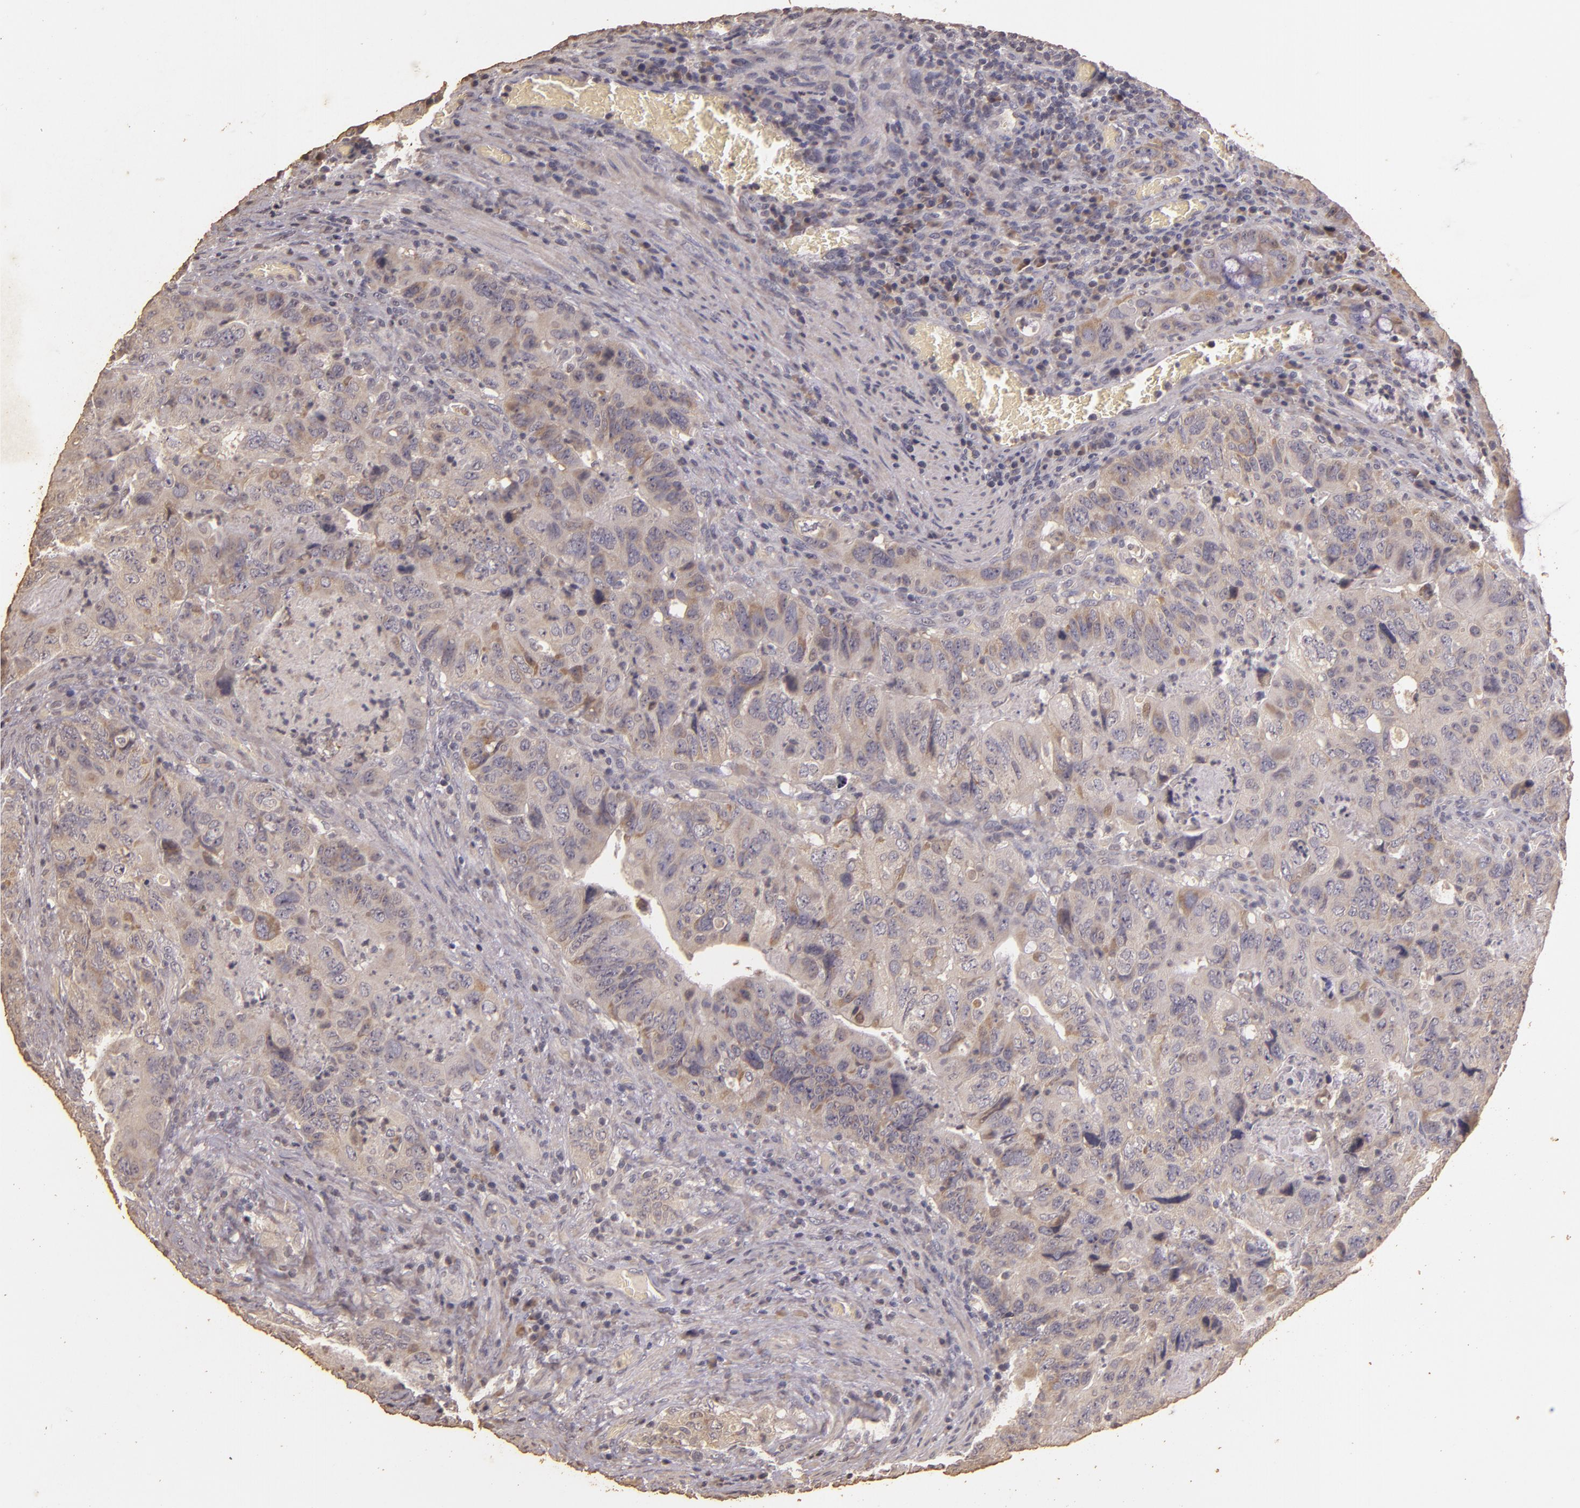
{"staining": {"intensity": "weak", "quantity": ">75%", "location": "cytoplasmic/membranous"}, "tissue": "colorectal cancer", "cell_type": "Tumor cells", "image_type": "cancer", "snomed": [{"axis": "morphology", "description": "Adenocarcinoma, NOS"}, {"axis": "topography", "description": "Rectum"}], "caption": "Protein staining displays weak cytoplasmic/membranous staining in approximately >75% of tumor cells in colorectal cancer (adenocarcinoma). (Brightfield microscopy of DAB IHC at high magnification).", "gene": "BCL2L13", "patient": {"sex": "female", "age": 82}}